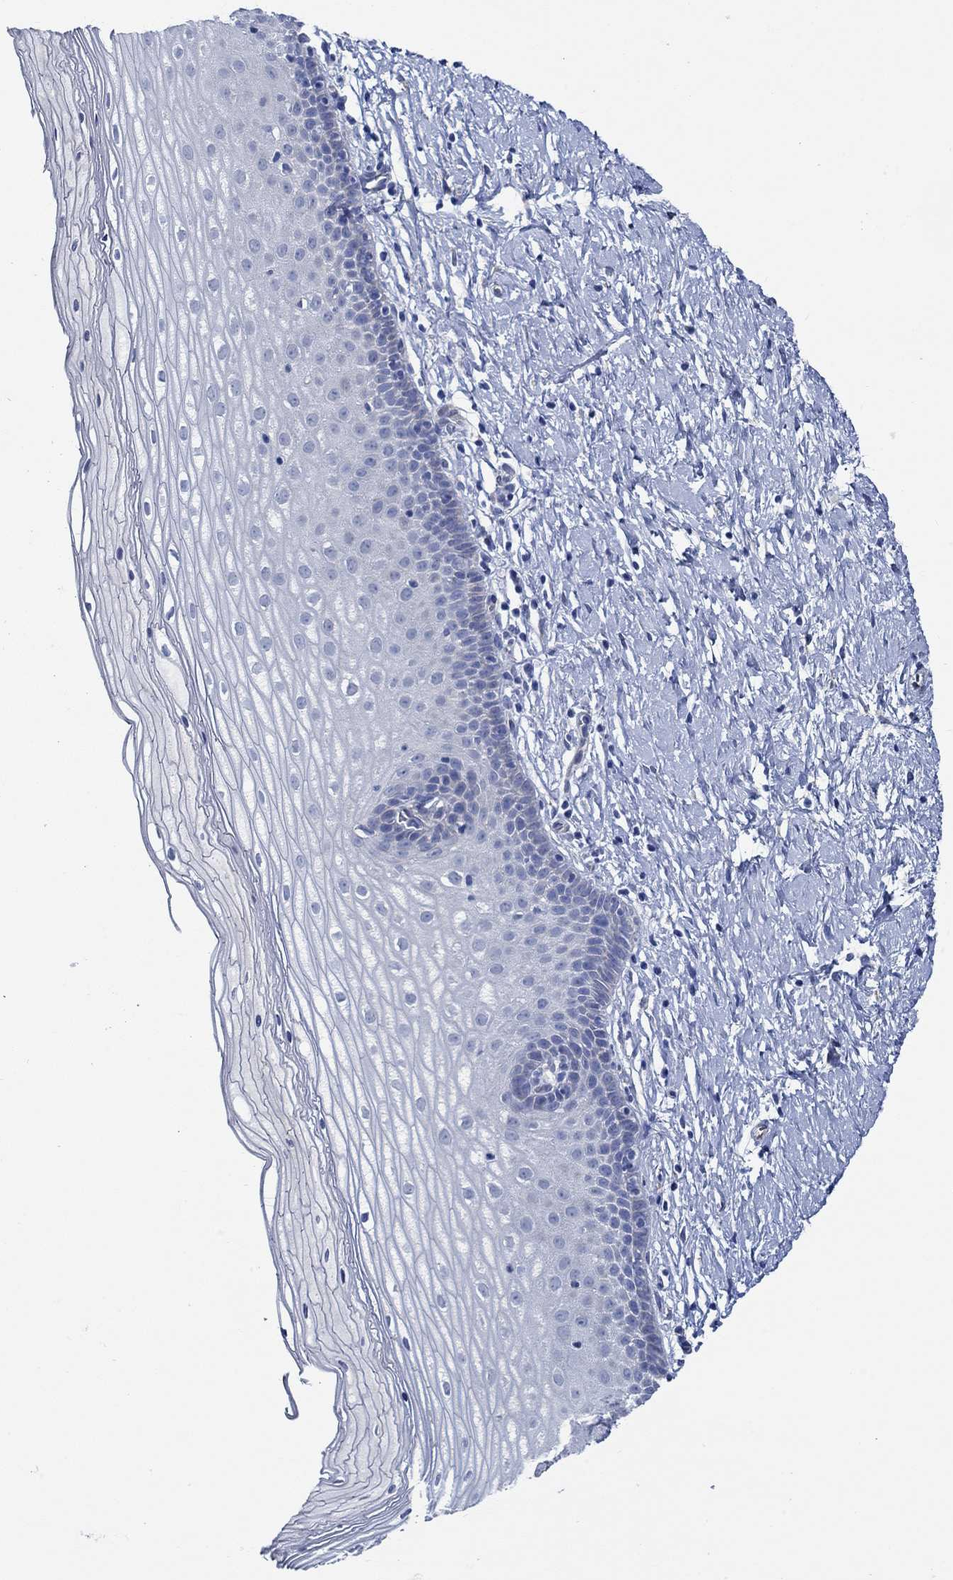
{"staining": {"intensity": "negative", "quantity": "none", "location": "none"}, "tissue": "cervix", "cell_type": "Glandular cells", "image_type": "normal", "snomed": [{"axis": "morphology", "description": "Normal tissue, NOS"}, {"axis": "topography", "description": "Cervix"}], "caption": "This micrograph is of unremarkable cervix stained with immunohistochemistry to label a protein in brown with the nuclei are counter-stained blue. There is no staining in glandular cells. The staining is performed using DAB brown chromogen with nuclei counter-stained in using hematoxylin.", "gene": "HECW2", "patient": {"sex": "female", "age": 37}}